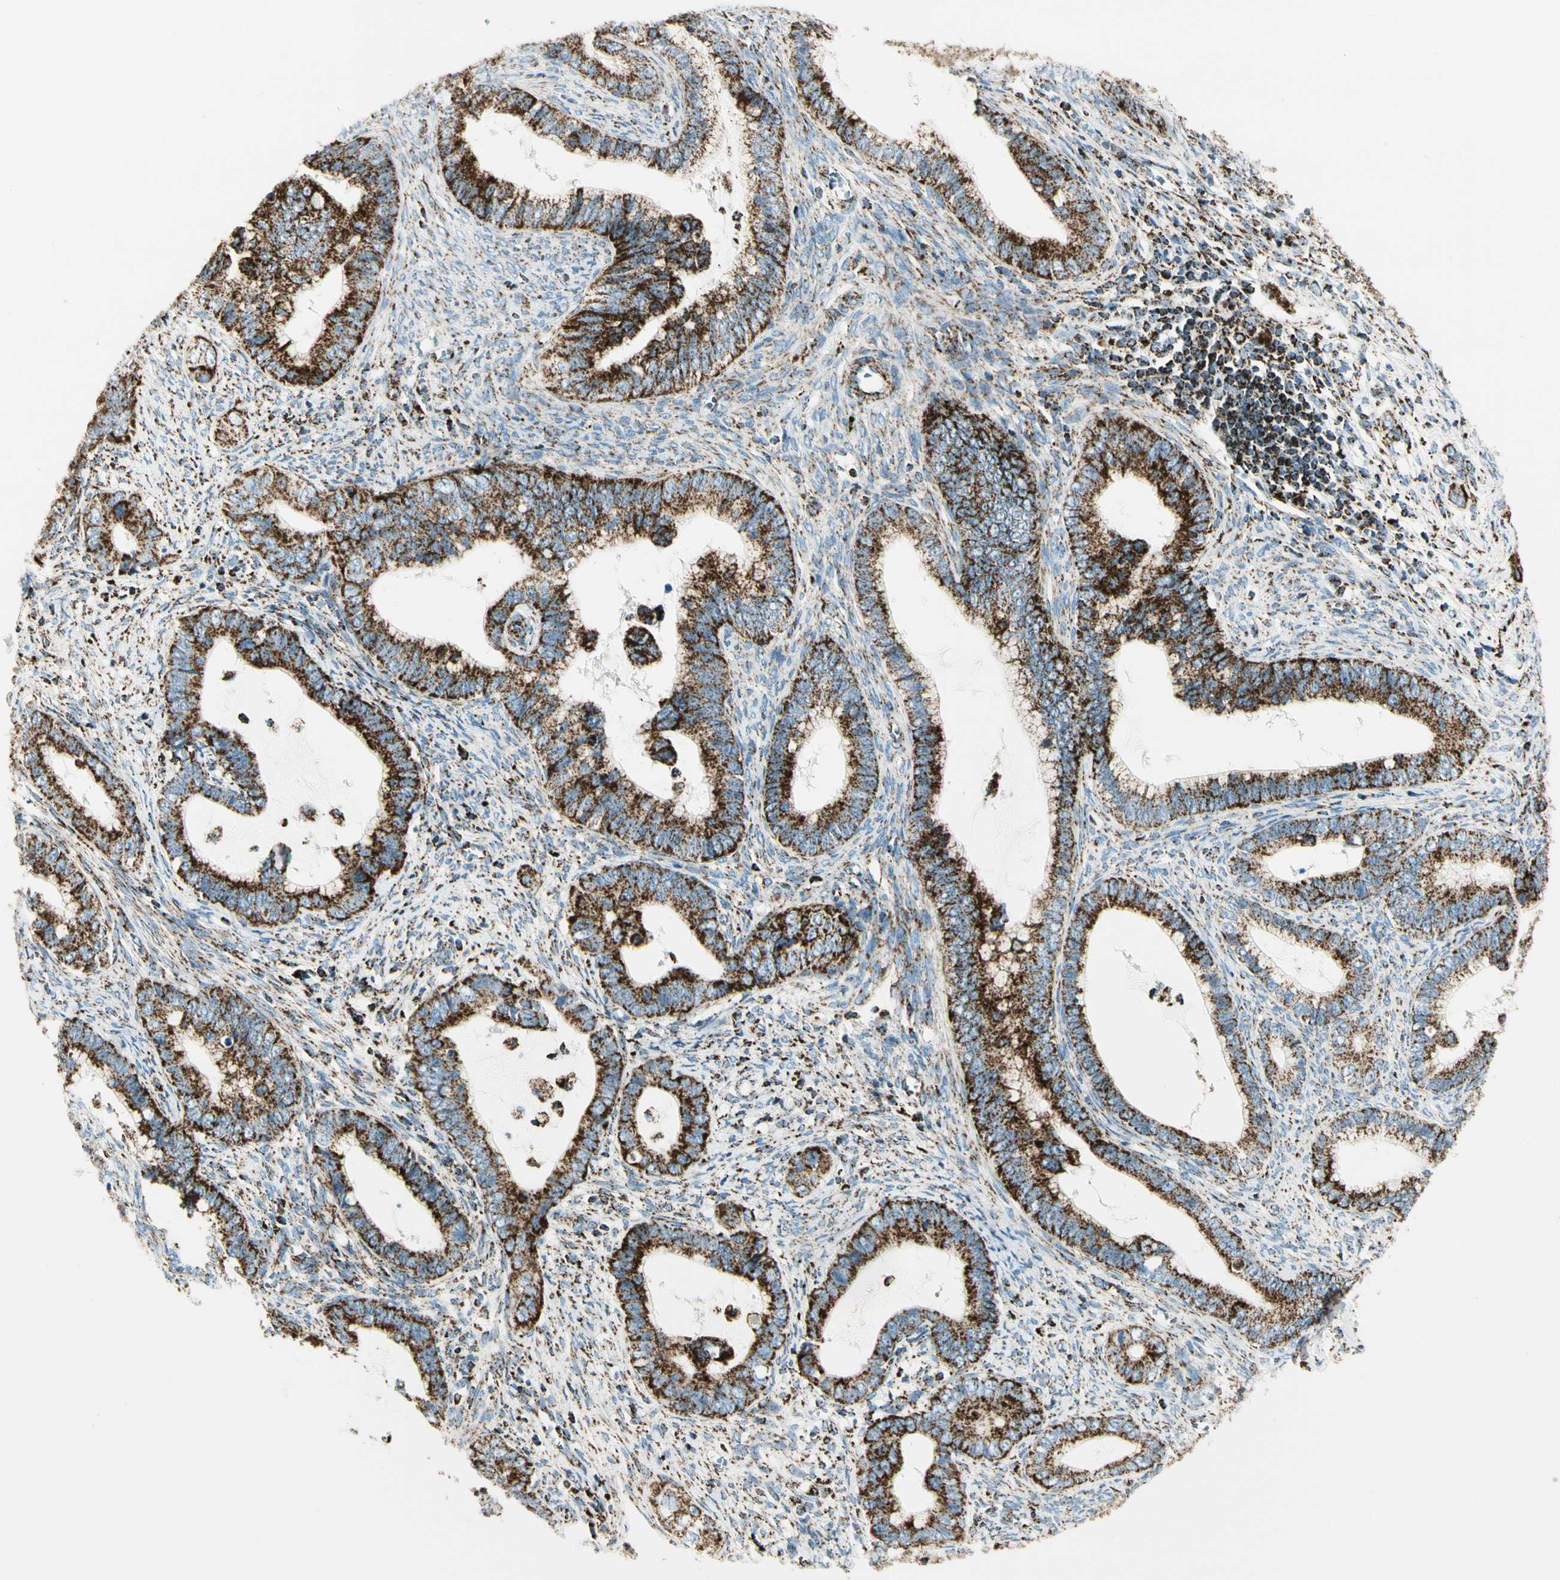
{"staining": {"intensity": "strong", "quantity": ">75%", "location": "cytoplasmic/membranous"}, "tissue": "cervical cancer", "cell_type": "Tumor cells", "image_type": "cancer", "snomed": [{"axis": "morphology", "description": "Adenocarcinoma, NOS"}, {"axis": "topography", "description": "Cervix"}], "caption": "High-power microscopy captured an IHC image of cervical cancer (adenocarcinoma), revealing strong cytoplasmic/membranous expression in approximately >75% of tumor cells.", "gene": "ME2", "patient": {"sex": "female", "age": 44}}